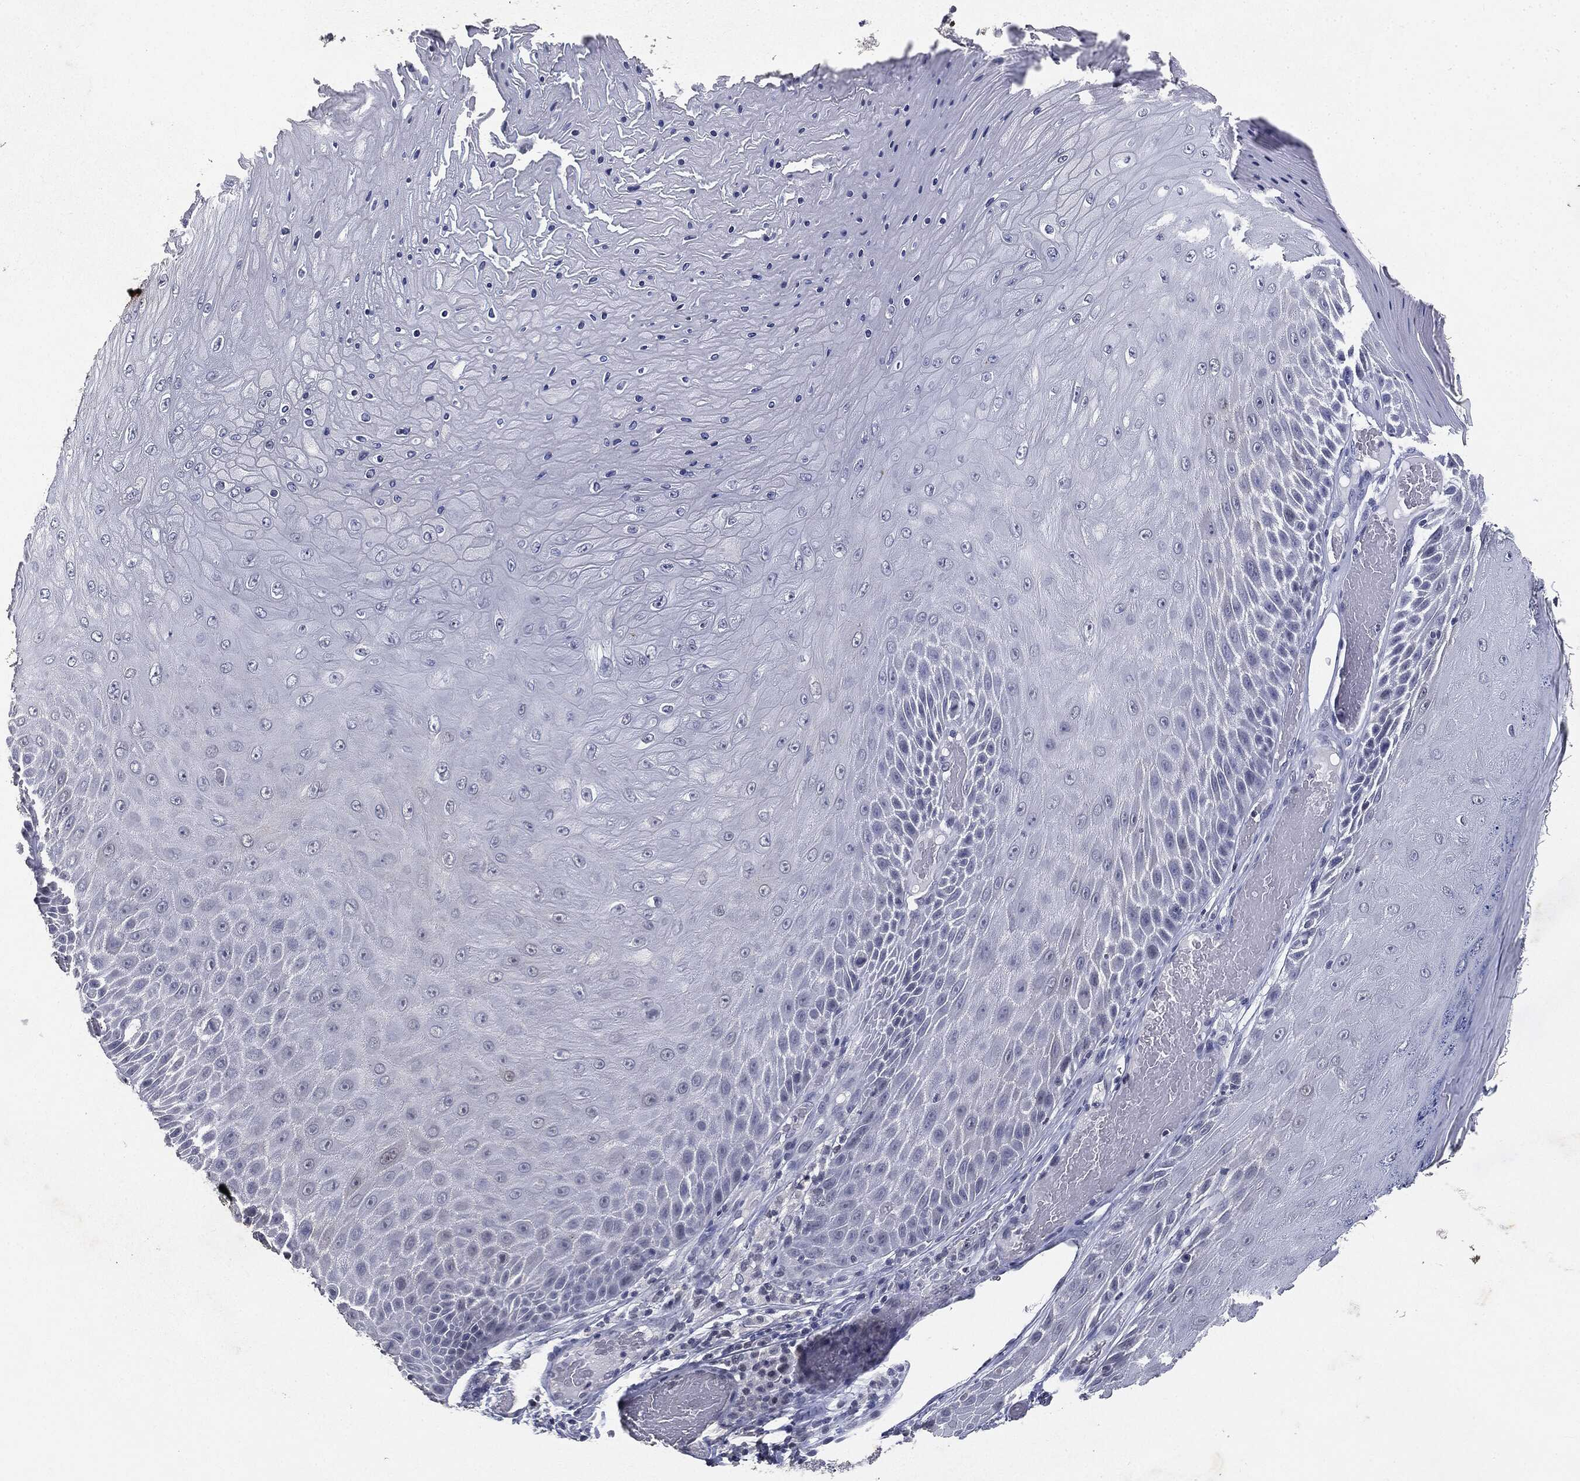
{"staining": {"intensity": "negative", "quantity": "none", "location": "none"}, "tissue": "skin cancer", "cell_type": "Tumor cells", "image_type": "cancer", "snomed": [{"axis": "morphology", "description": "Squamous cell carcinoma, NOS"}, {"axis": "topography", "description": "Skin"}], "caption": "Squamous cell carcinoma (skin) was stained to show a protein in brown. There is no significant staining in tumor cells. The staining is performed using DAB (3,3'-diaminobenzidine) brown chromogen with nuclei counter-stained in using hematoxylin.", "gene": "SLC2A2", "patient": {"sex": "male", "age": 62}}